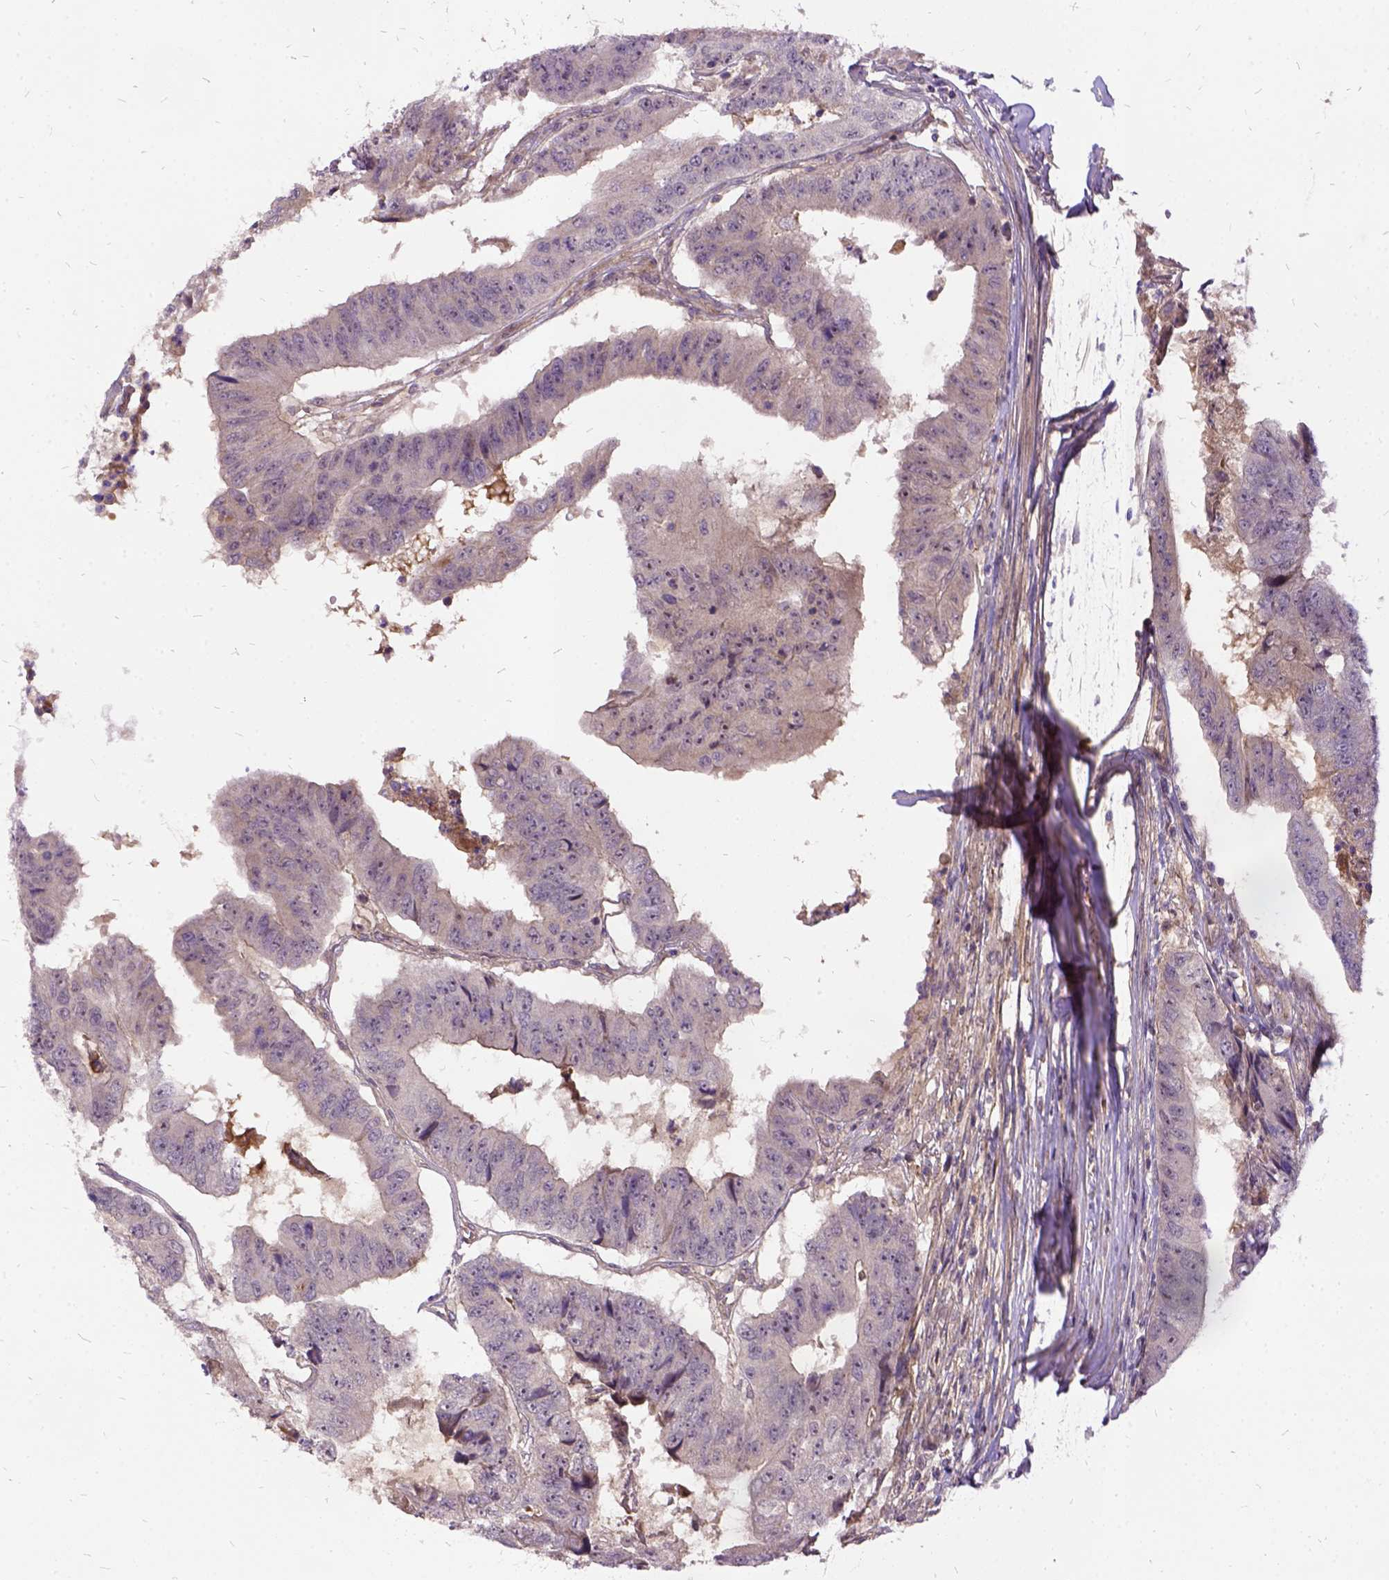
{"staining": {"intensity": "negative", "quantity": "none", "location": "none"}, "tissue": "colorectal cancer", "cell_type": "Tumor cells", "image_type": "cancer", "snomed": [{"axis": "morphology", "description": "Adenocarcinoma, NOS"}, {"axis": "topography", "description": "Colon"}], "caption": "A high-resolution histopathology image shows immunohistochemistry (IHC) staining of colorectal adenocarcinoma, which reveals no significant positivity in tumor cells.", "gene": "ILRUN", "patient": {"sex": "female", "age": 67}}